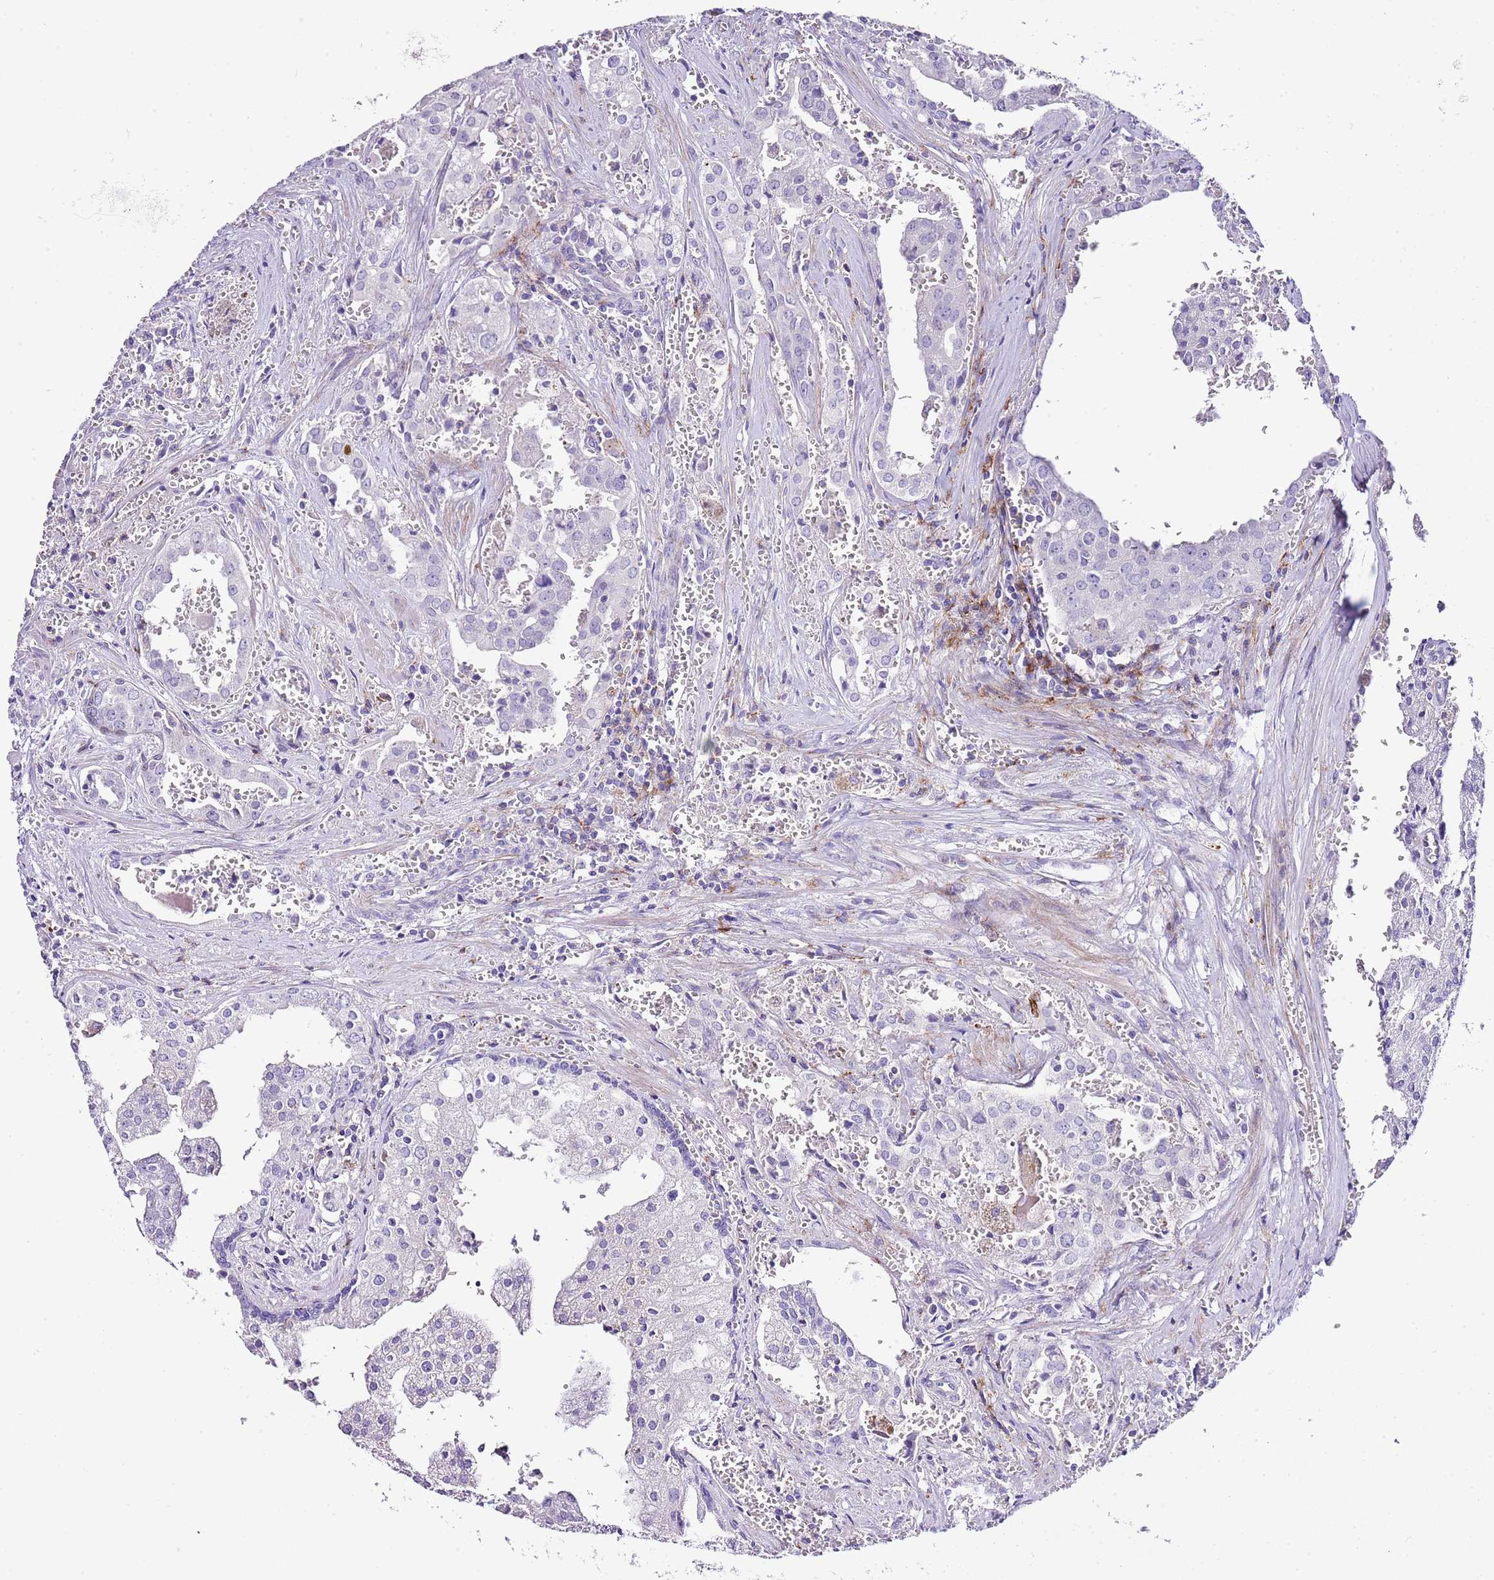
{"staining": {"intensity": "negative", "quantity": "none", "location": "none"}, "tissue": "prostate cancer", "cell_type": "Tumor cells", "image_type": "cancer", "snomed": [{"axis": "morphology", "description": "Adenocarcinoma, High grade"}, {"axis": "topography", "description": "Prostate"}], "caption": "The immunohistochemistry histopathology image has no significant expression in tumor cells of prostate cancer (high-grade adenocarcinoma) tissue. The staining is performed using DAB (3,3'-diaminobenzidine) brown chromogen with nuclei counter-stained in using hematoxylin.", "gene": "ALDH3A1", "patient": {"sex": "male", "age": 68}}